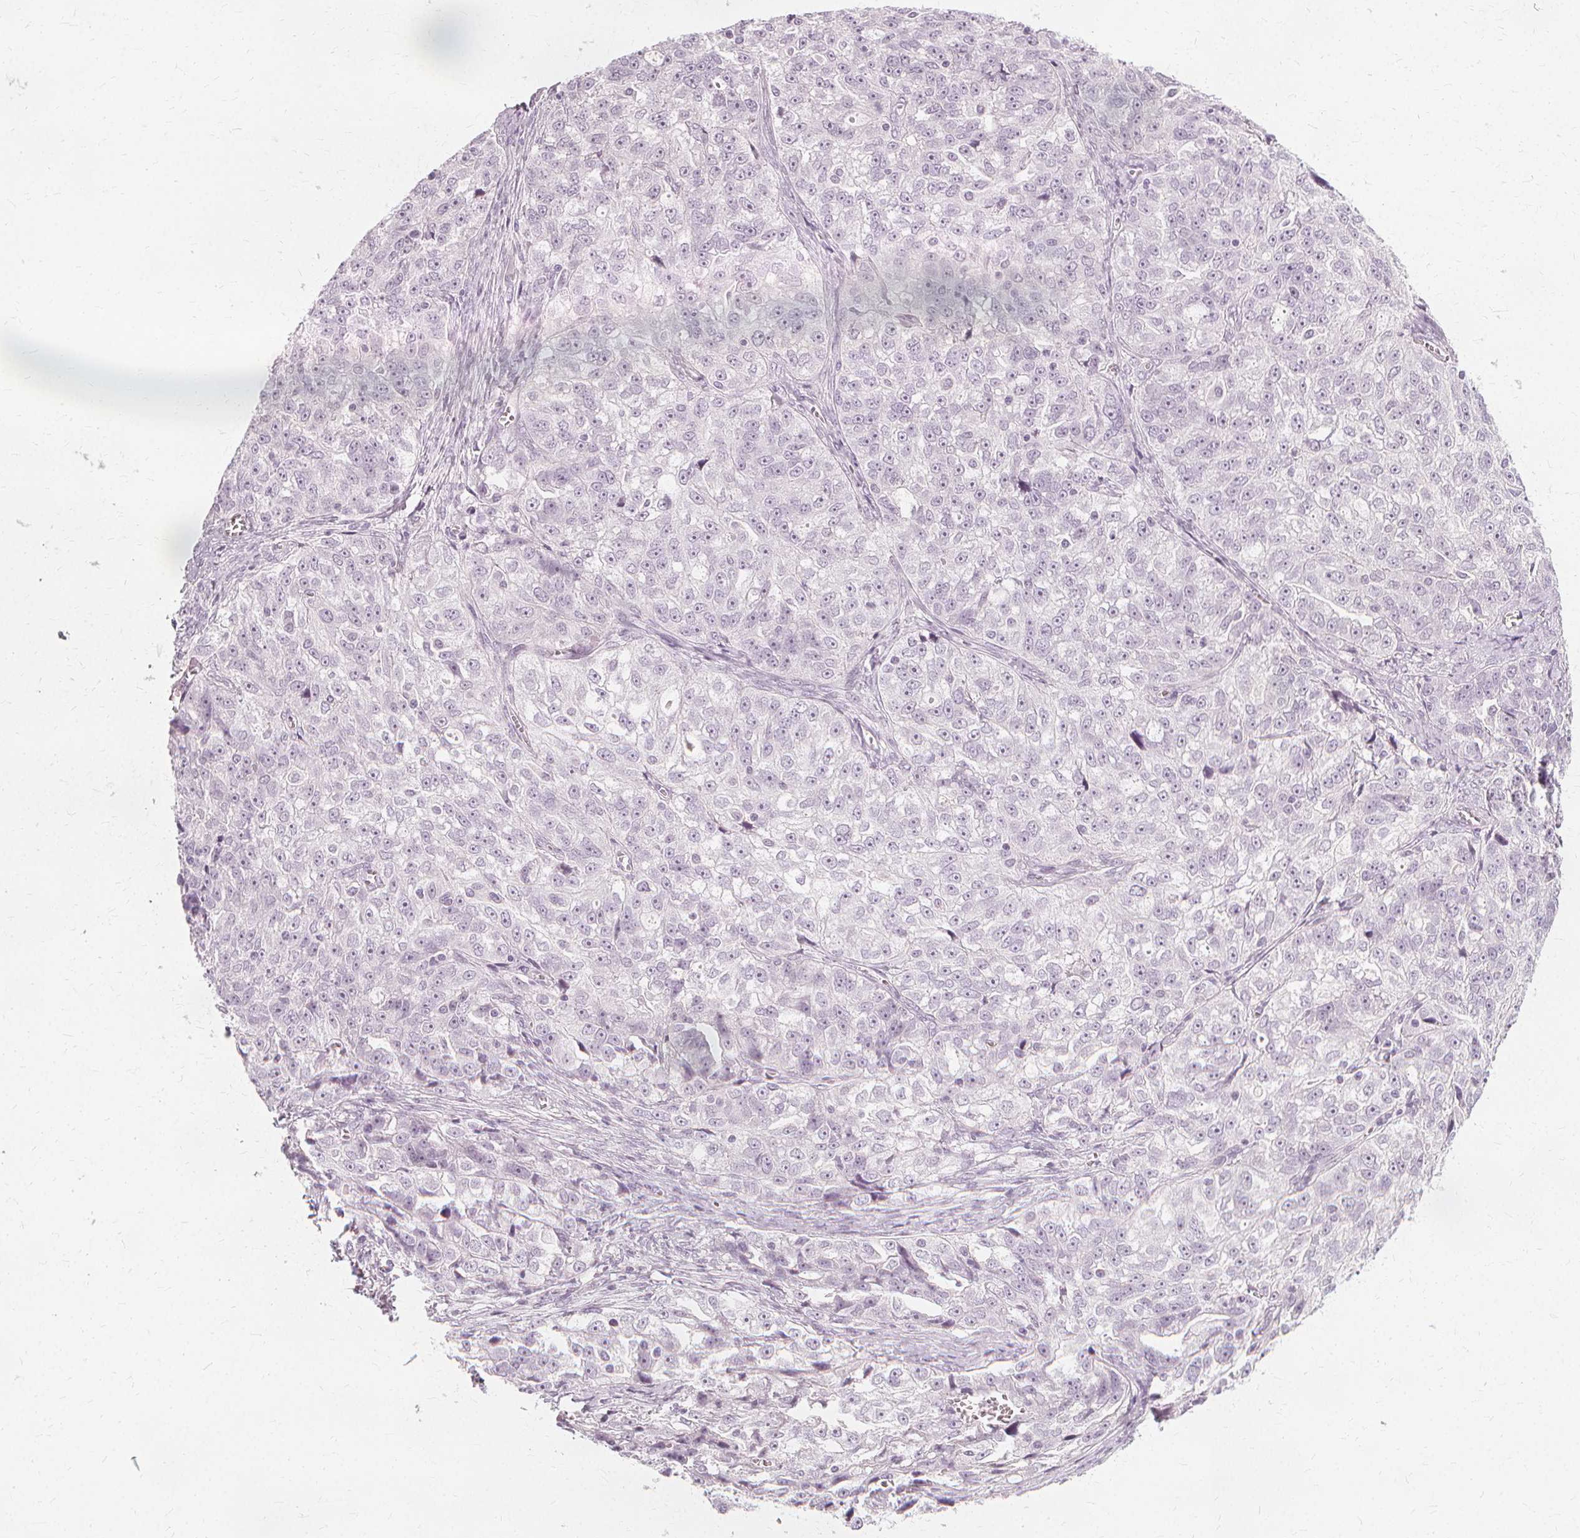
{"staining": {"intensity": "negative", "quantity": "none", "location": "none"}, "tissue": "ovarian cancer", "cell_type": "Tumor cells", "image_type": "cancer", "snomed": [{"axis": "morphology", "description": "Cystadenocarcinoma, serous, NOS"}, {"axis": "topography", "description": "Ovary"}], "caption": "This is a histopathology image of immunohistochemistry staining of serous cystadenocarcinoma (ovarian), which shows no positivity in tumor cells.", "gene": "NXPE1", "patient": {"sex": "female", "age": 51}}